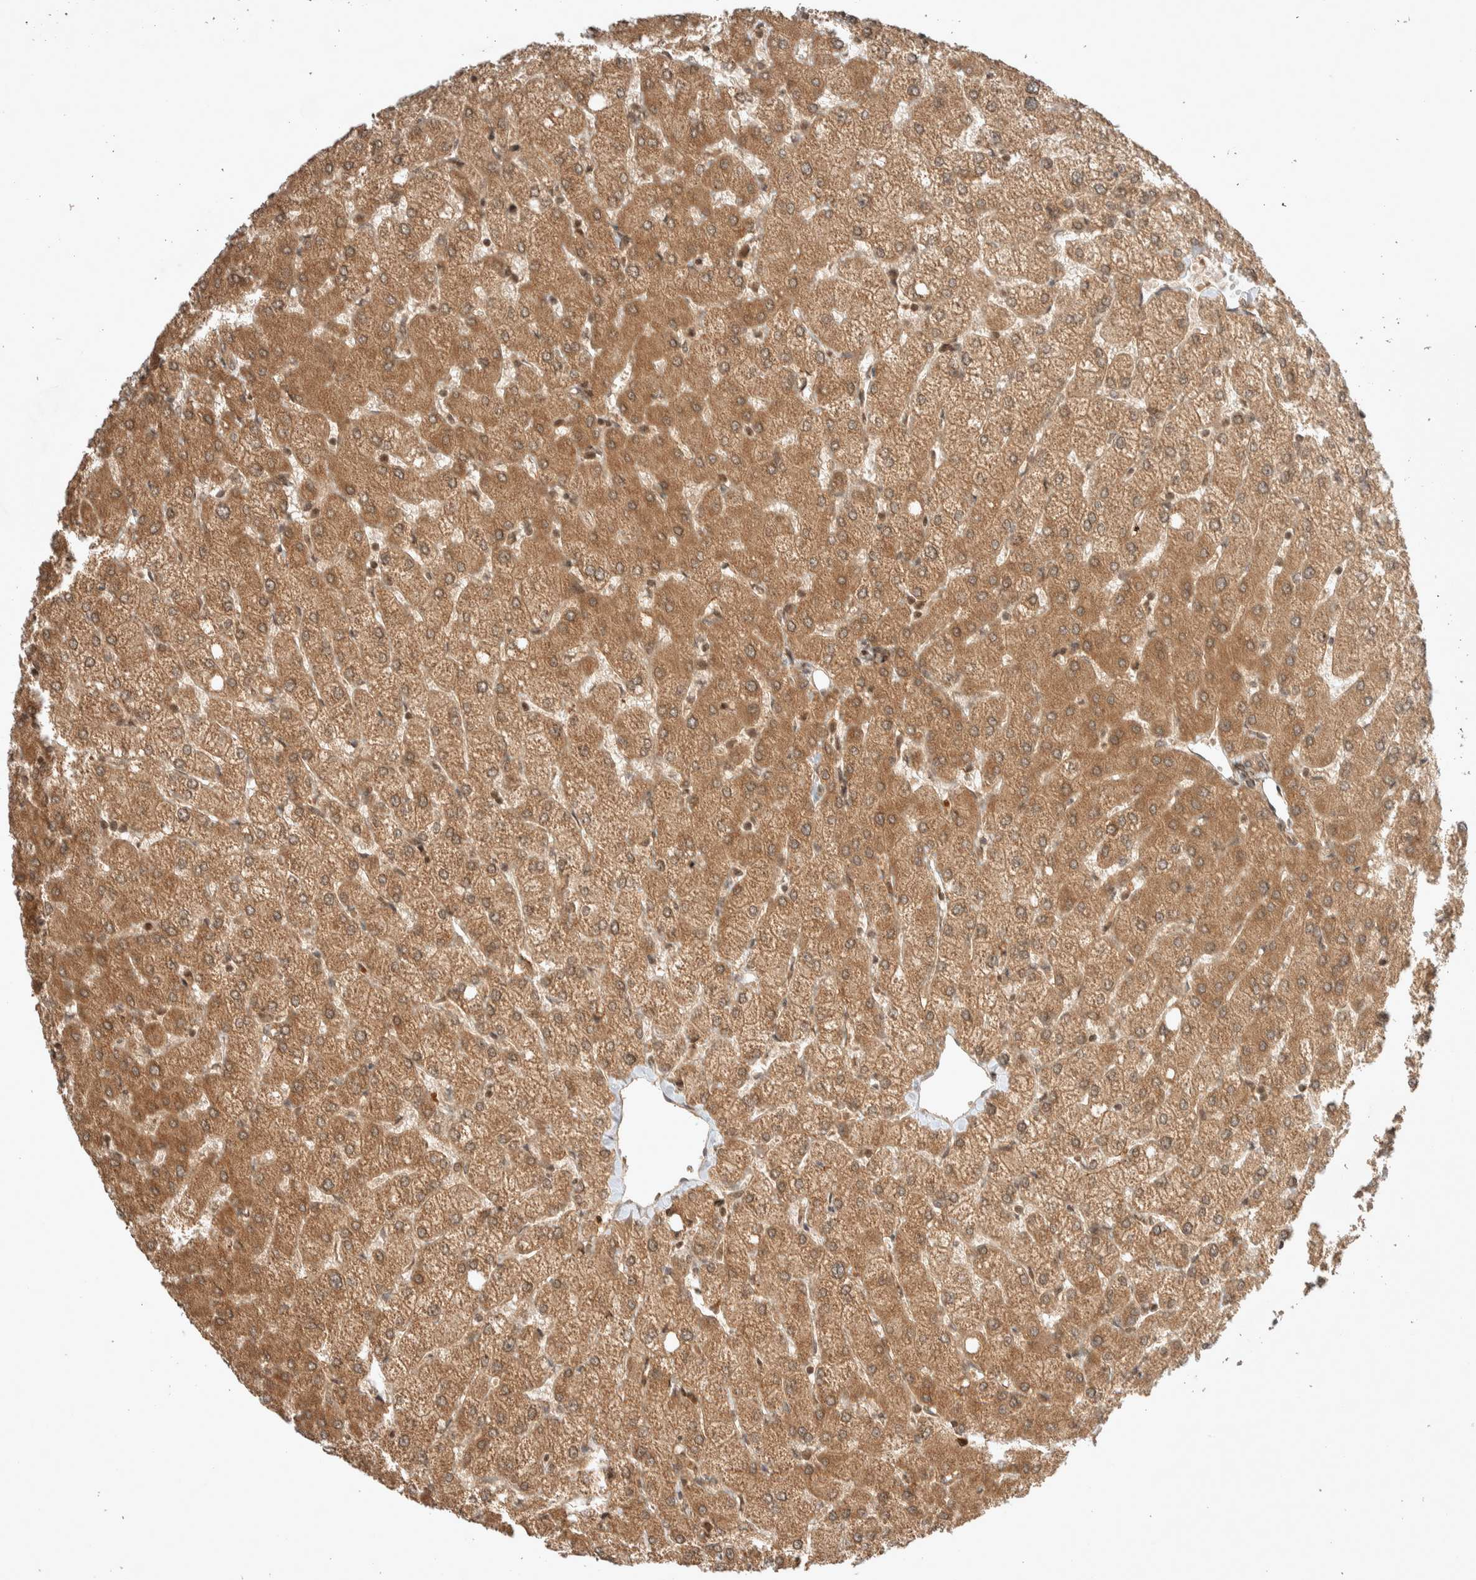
{"staining": {"intensity": "moderate", "quantity": ">75%", "location": "cytoplasmic/membranous"}, "tissue": "liver", "cell_type": "Cholangiocytes", "image_type": "normal", "snomed": [{"axis": "morphology", "description": "Normal tissue, NOS"}, {"axis": "topography", "description": "Liver"}], "caption": "Approximately >75% of cholangiocytes in normal liver demonstrate moderate cytoplasmic/membranous protein expression as visualized by brown immunohistochemical staining.", "gene": "THRA", "patient": {"sex": "female", "age": 54}}